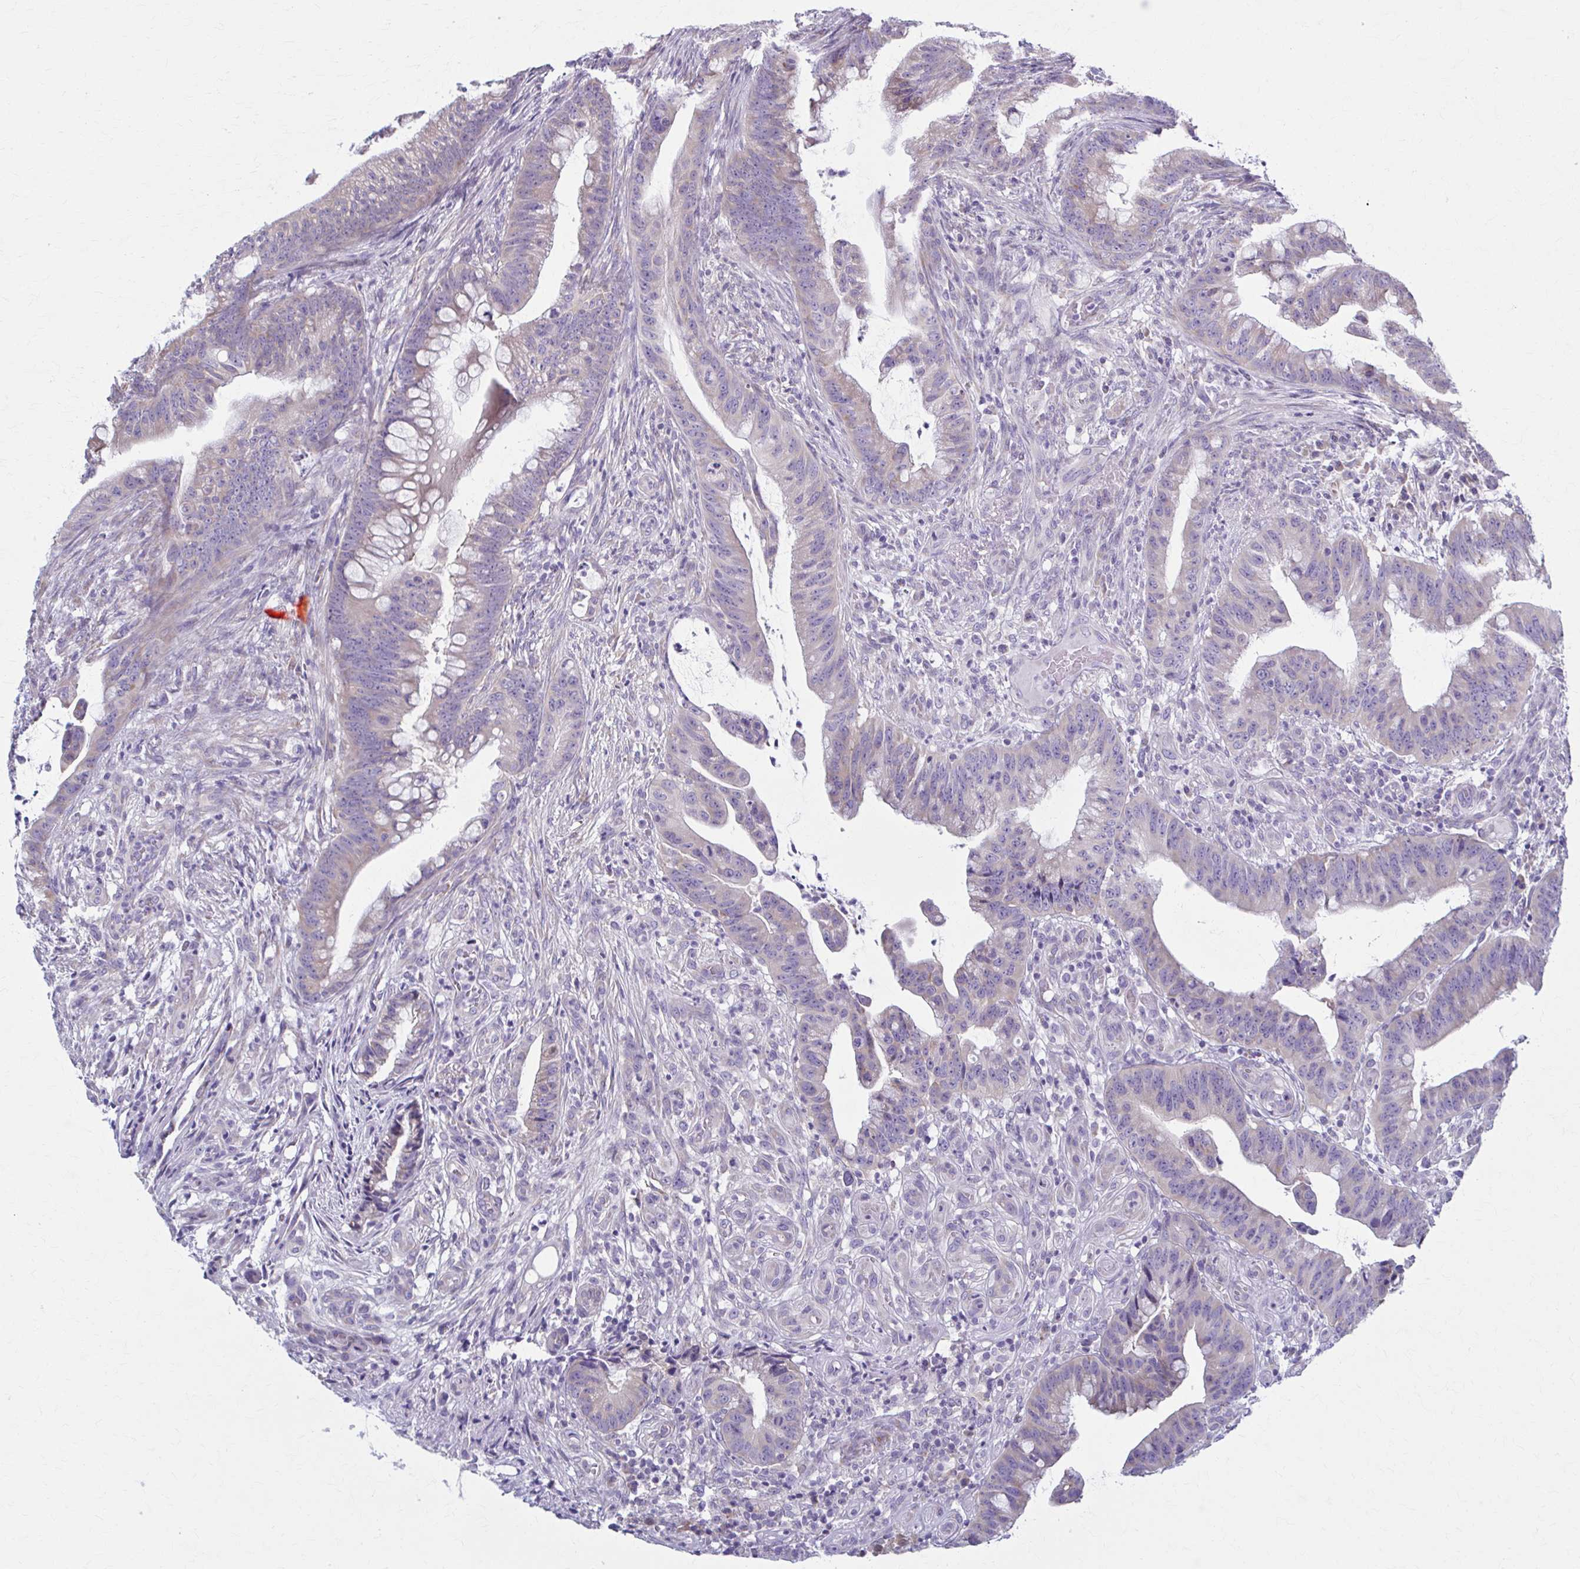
{"staining": {"intensity": "negative", "quantity": "none", "location": "none"}, "tissue": "colorectal cancer", "cell_type": "Tumor cells", "image_type": "cancer", "snomed": [{"axis": "morphology", "description": "Adenocarcinoma, NOS"}, {"axis": "topography", "description": "Colon"}], "caption": "The photomicrograph exhibits no significant staining in tumor cells of adenocarcinoma (colorectal).", "gene": "PRKRA", "patient": {"sex": "male", "age": 62}}